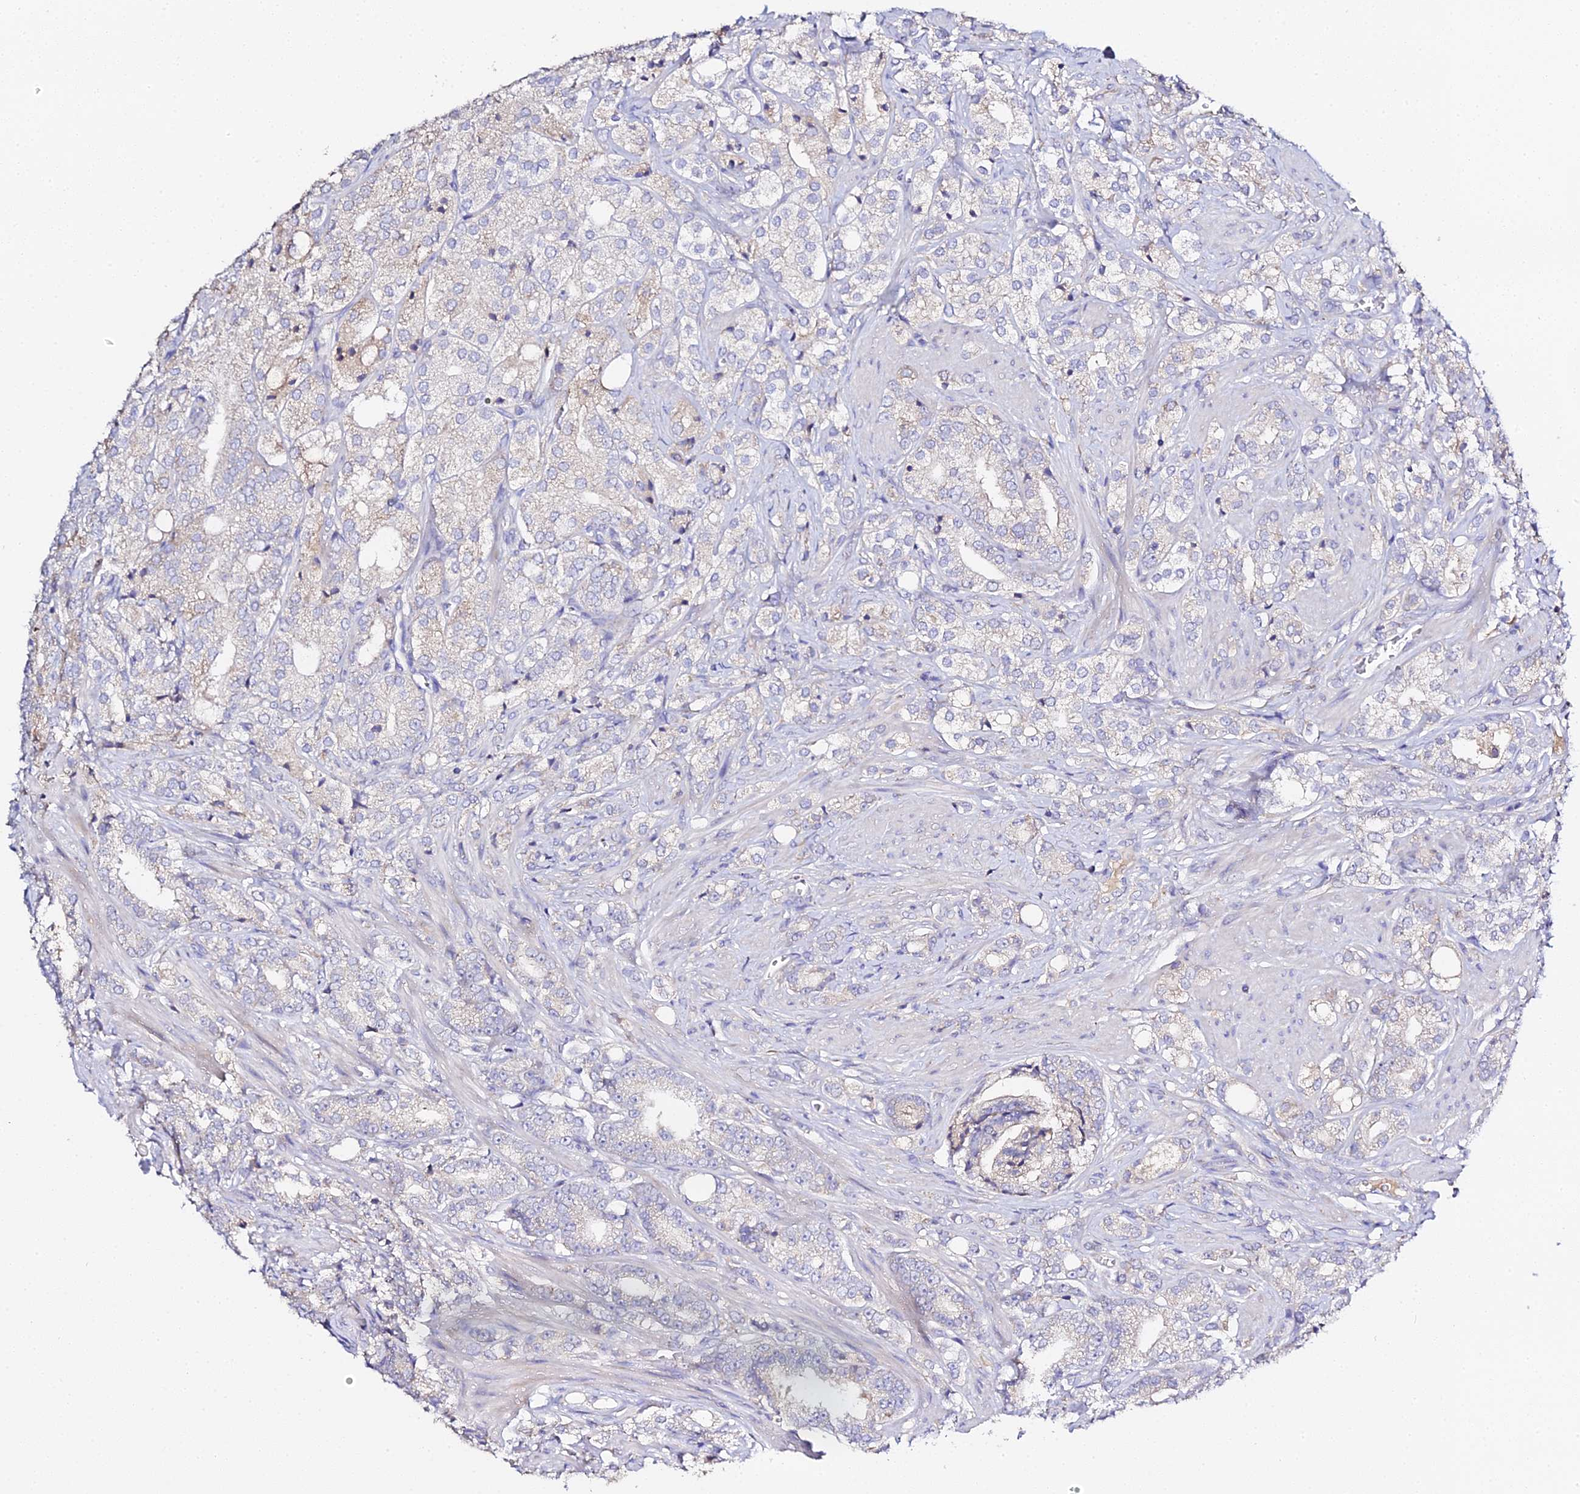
{"staining": {"intensity": "weak", "quantity": "<25%", "location": "cytoplasmic/membranous"}, "tissue": "prostate cancer", "cell_type": "Tumor cells", "image_type": "cancer", "snomed": [{"axis": "morphology", "description": "Adenocarcinoma, High grade"}, {"axis": "topography", "description": "Prostate"}], "caption": "Immunohistochemical staining of adenocarcinoma (high-grade) (prostate) reveals no significant positivity in tumor cells.", "gene": "SCX", "patient": {"sex": "male", "age": 50}}